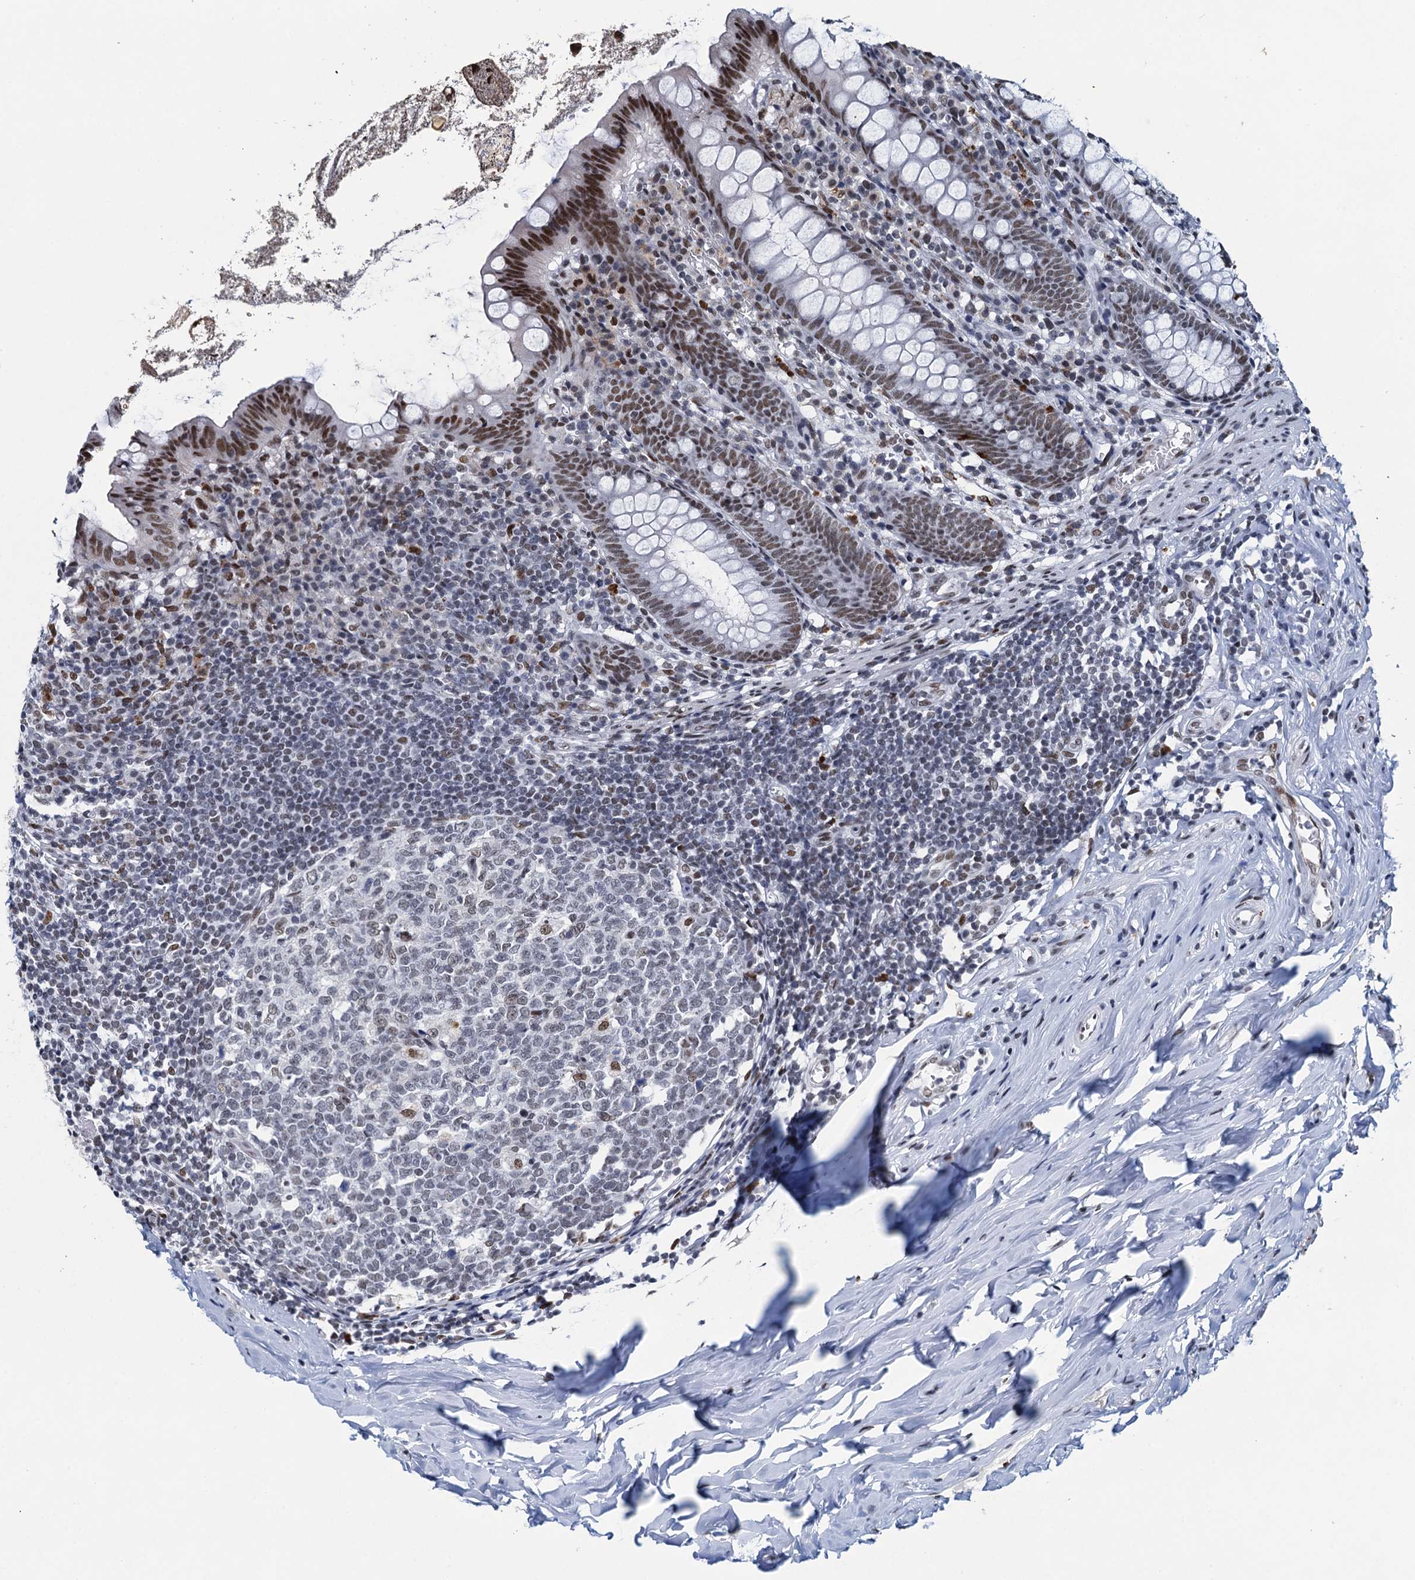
{"staining": {"intensity": "strong", "quantity": ">75%", "location": "nuclear"}, "tissue": "appendix", "cell_type": "Glandular cells", "image_type": "normal", "snomed": [{"axis": "morphology", "description": "Normal tissue, NOS"}, {"axis": "topography", "description": "Appendix"}], "caption": "Protein staining of benign appendix demonstrates strong nuclear staining in about >75% of glandular cells.", "gene": "HNRNPUL2", "patient": {"sex": "female", "age": 51}}